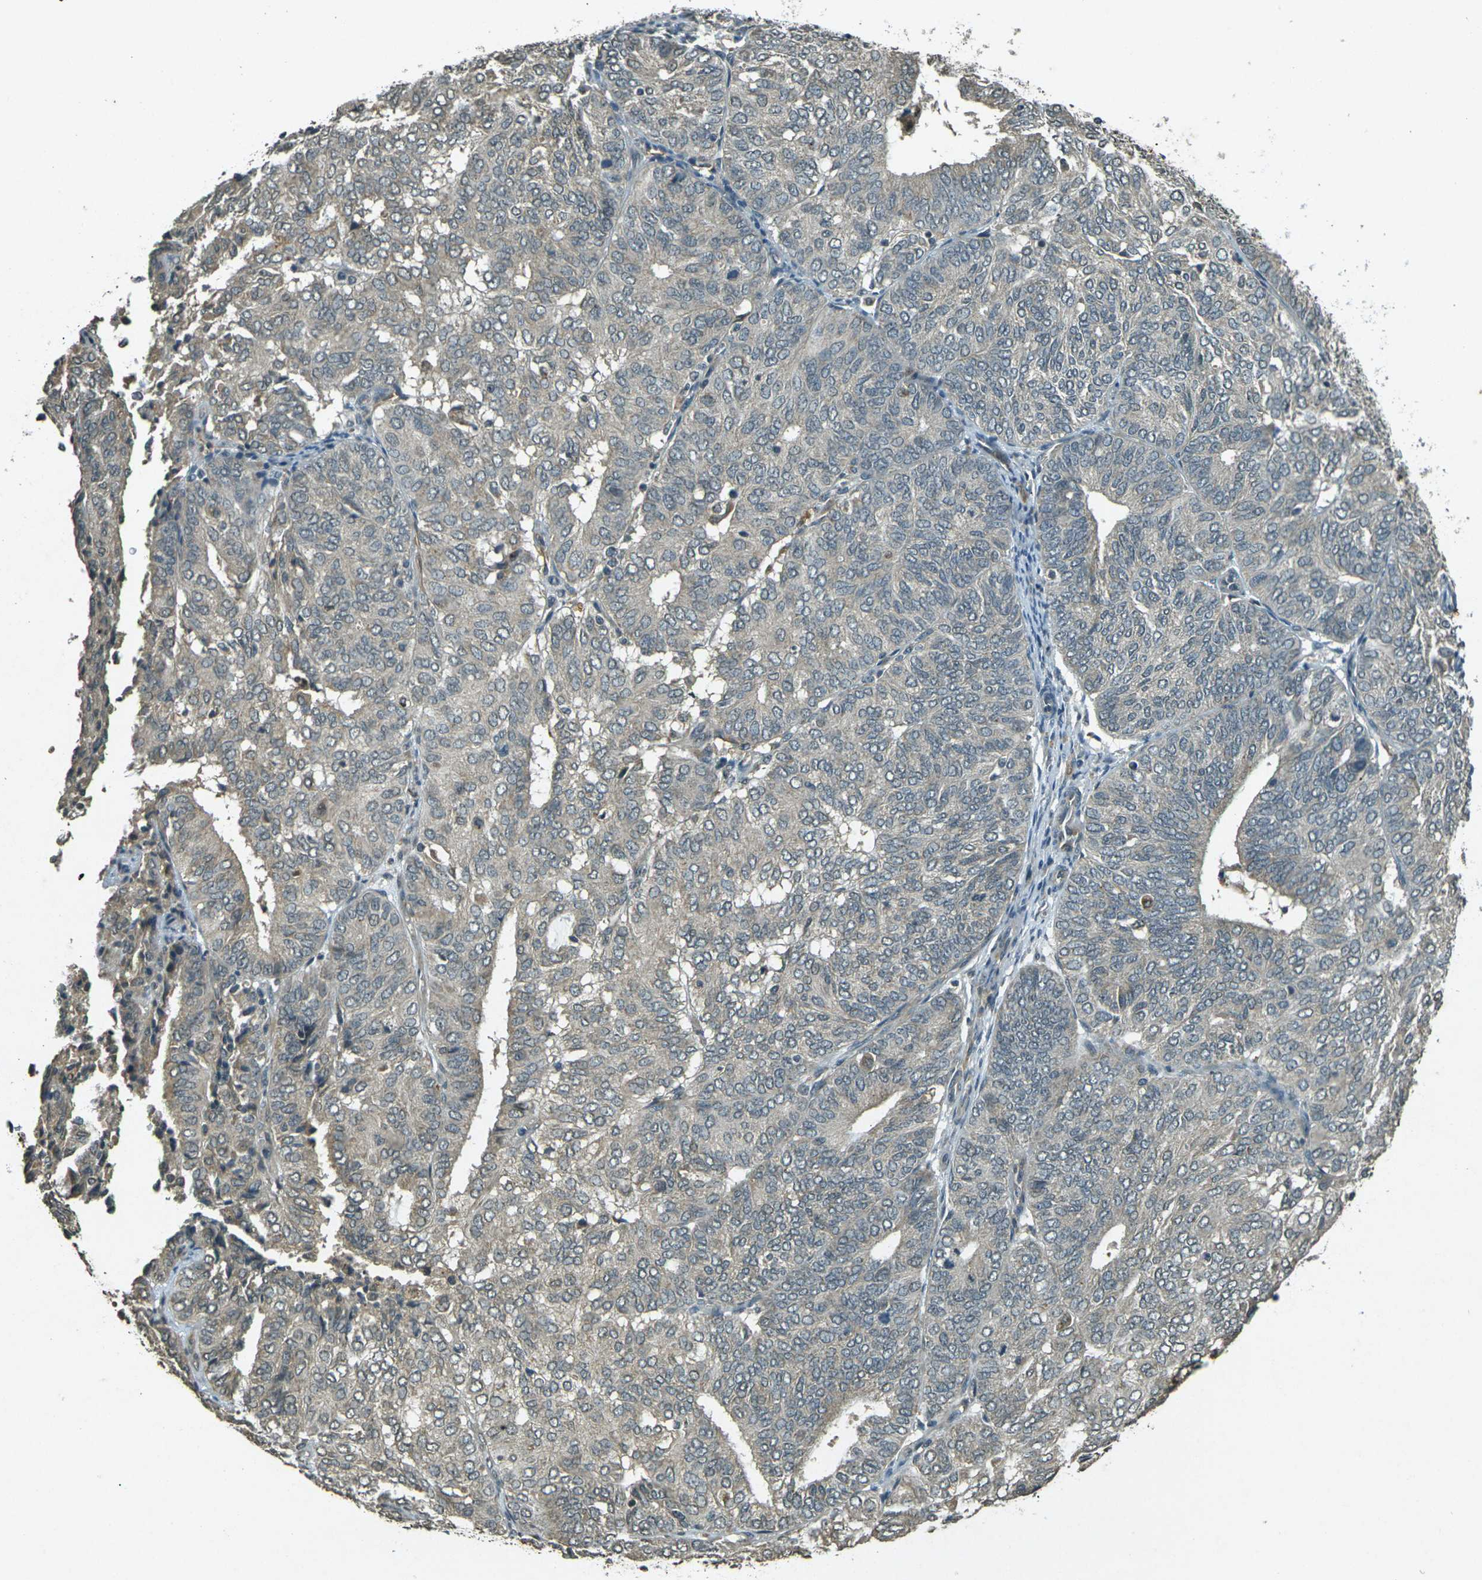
{"staining": {"intensity": "weak", "quantity": "<25%", "location": "cytoplasmic/membranous"}, "tissue": "endometrial cancer", "cell_type": "Tumor cells", "image_type": "cancer", "snomed": [{"axis": "morphology", "description": "Adenocarcinoma, NOS"}, {"axis": "topography", "description": "Uterus"}], "caption": "The image displays no staining of tumor cells in adenocarcinoma (endometrial).", "gene": "PDE2A", "patient": {"sex": "female", "age": 60}}